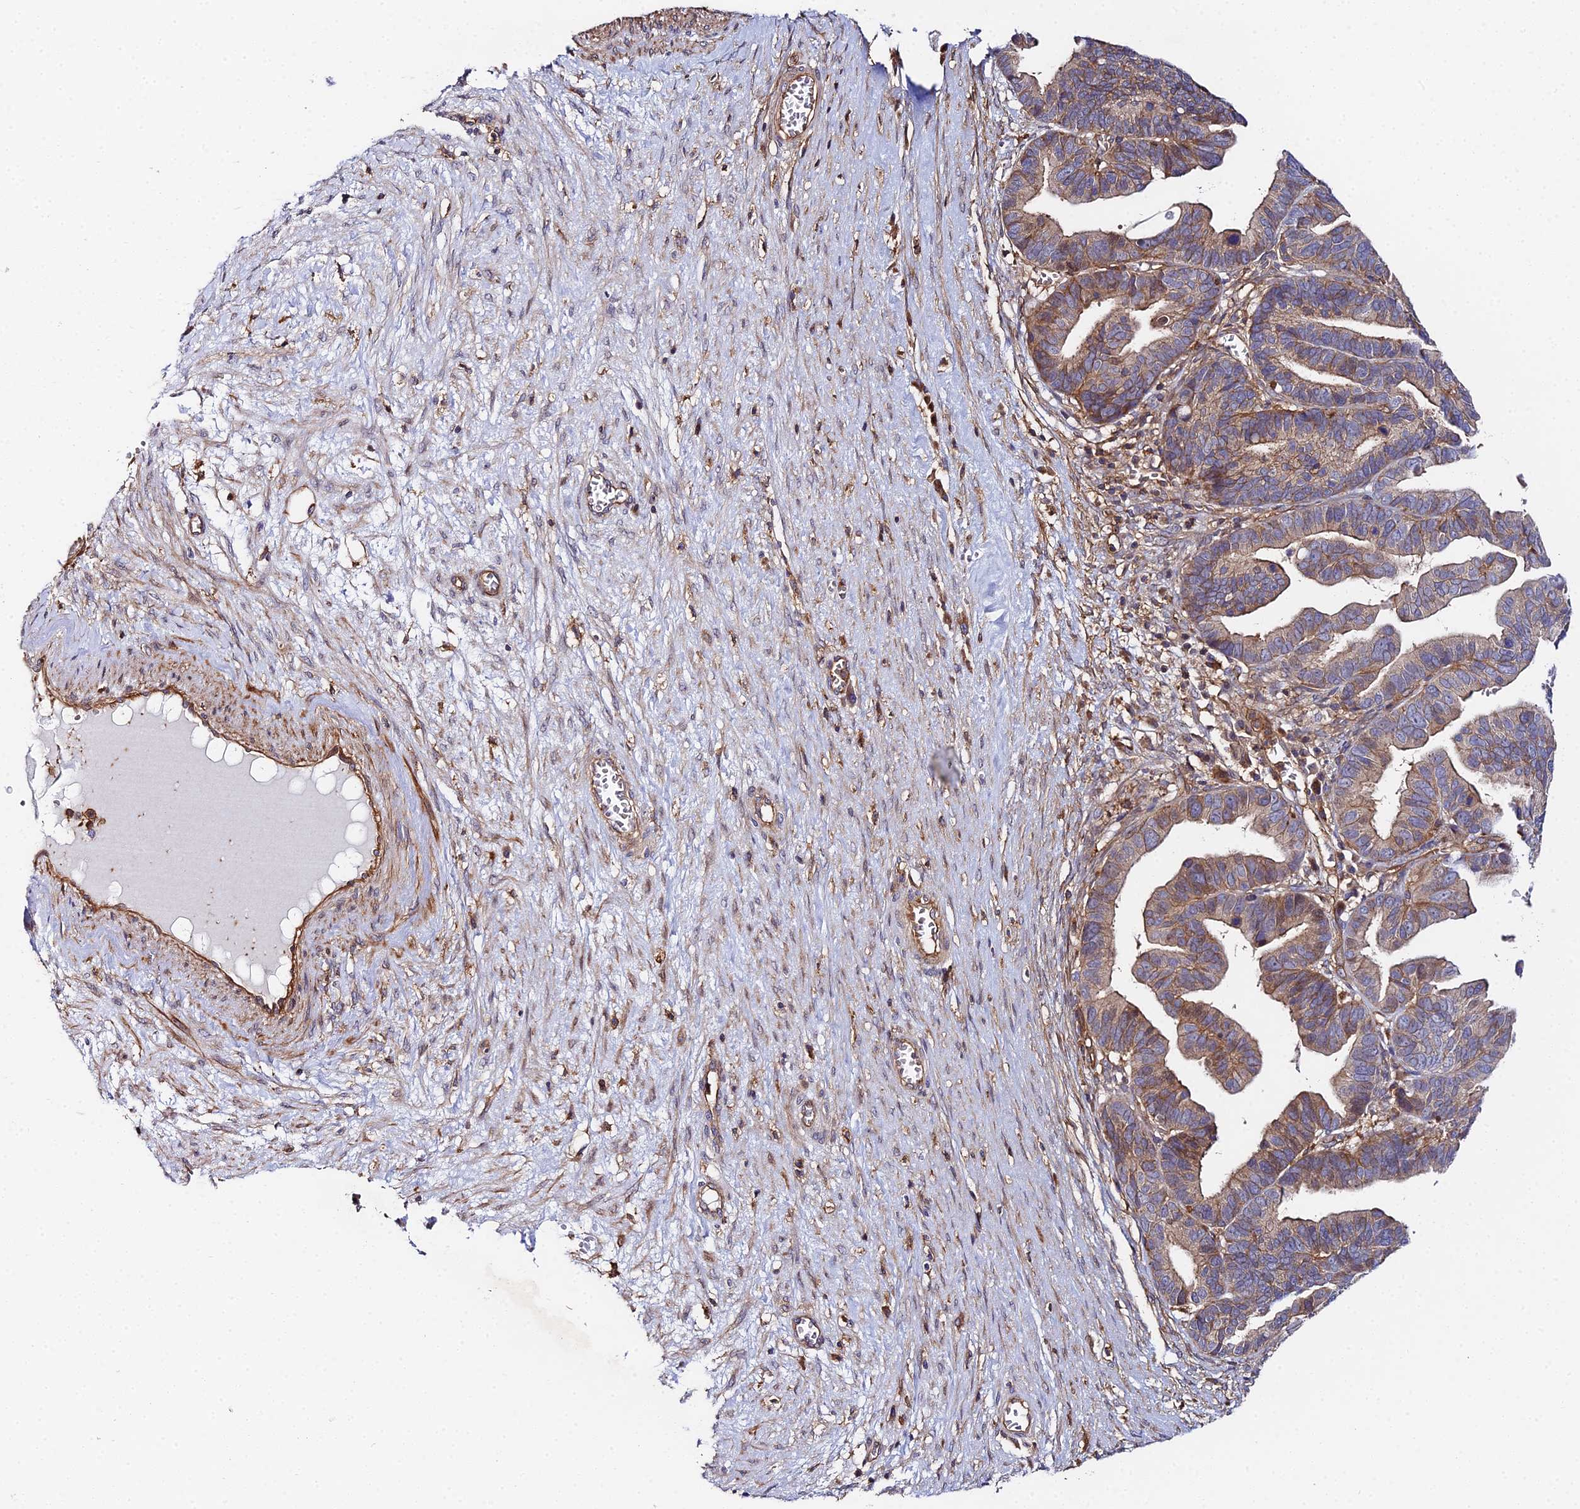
{"staining": {"intensity": "moderate", "quantity": ">75%", "location": "cytoplasmic/membranous"}, "tissue": "ovarian cancer", "cell_type": "Tumor cells", "image_type": "cancer", "snomed": [{"axis": "morphology", "description": "Cystadenocarcinoma, serous, NOS"}, {"axis": "topography", "description": "Ovary"}], "caption": "DAB (3,3'-diaminobenzidine) immunohistochemical staining of human ovarian cancer (serous cystadenocarcinoma) exhibits moderate cytoplasmic/membranous protein staining in about >75% of tumor cells. Immunohistochemistry (ihc) stains the protein of interest in brown and the nuclei are stained blue.", "gene": "GNG5B", "patient": {"sex": "female", "age": 56}}